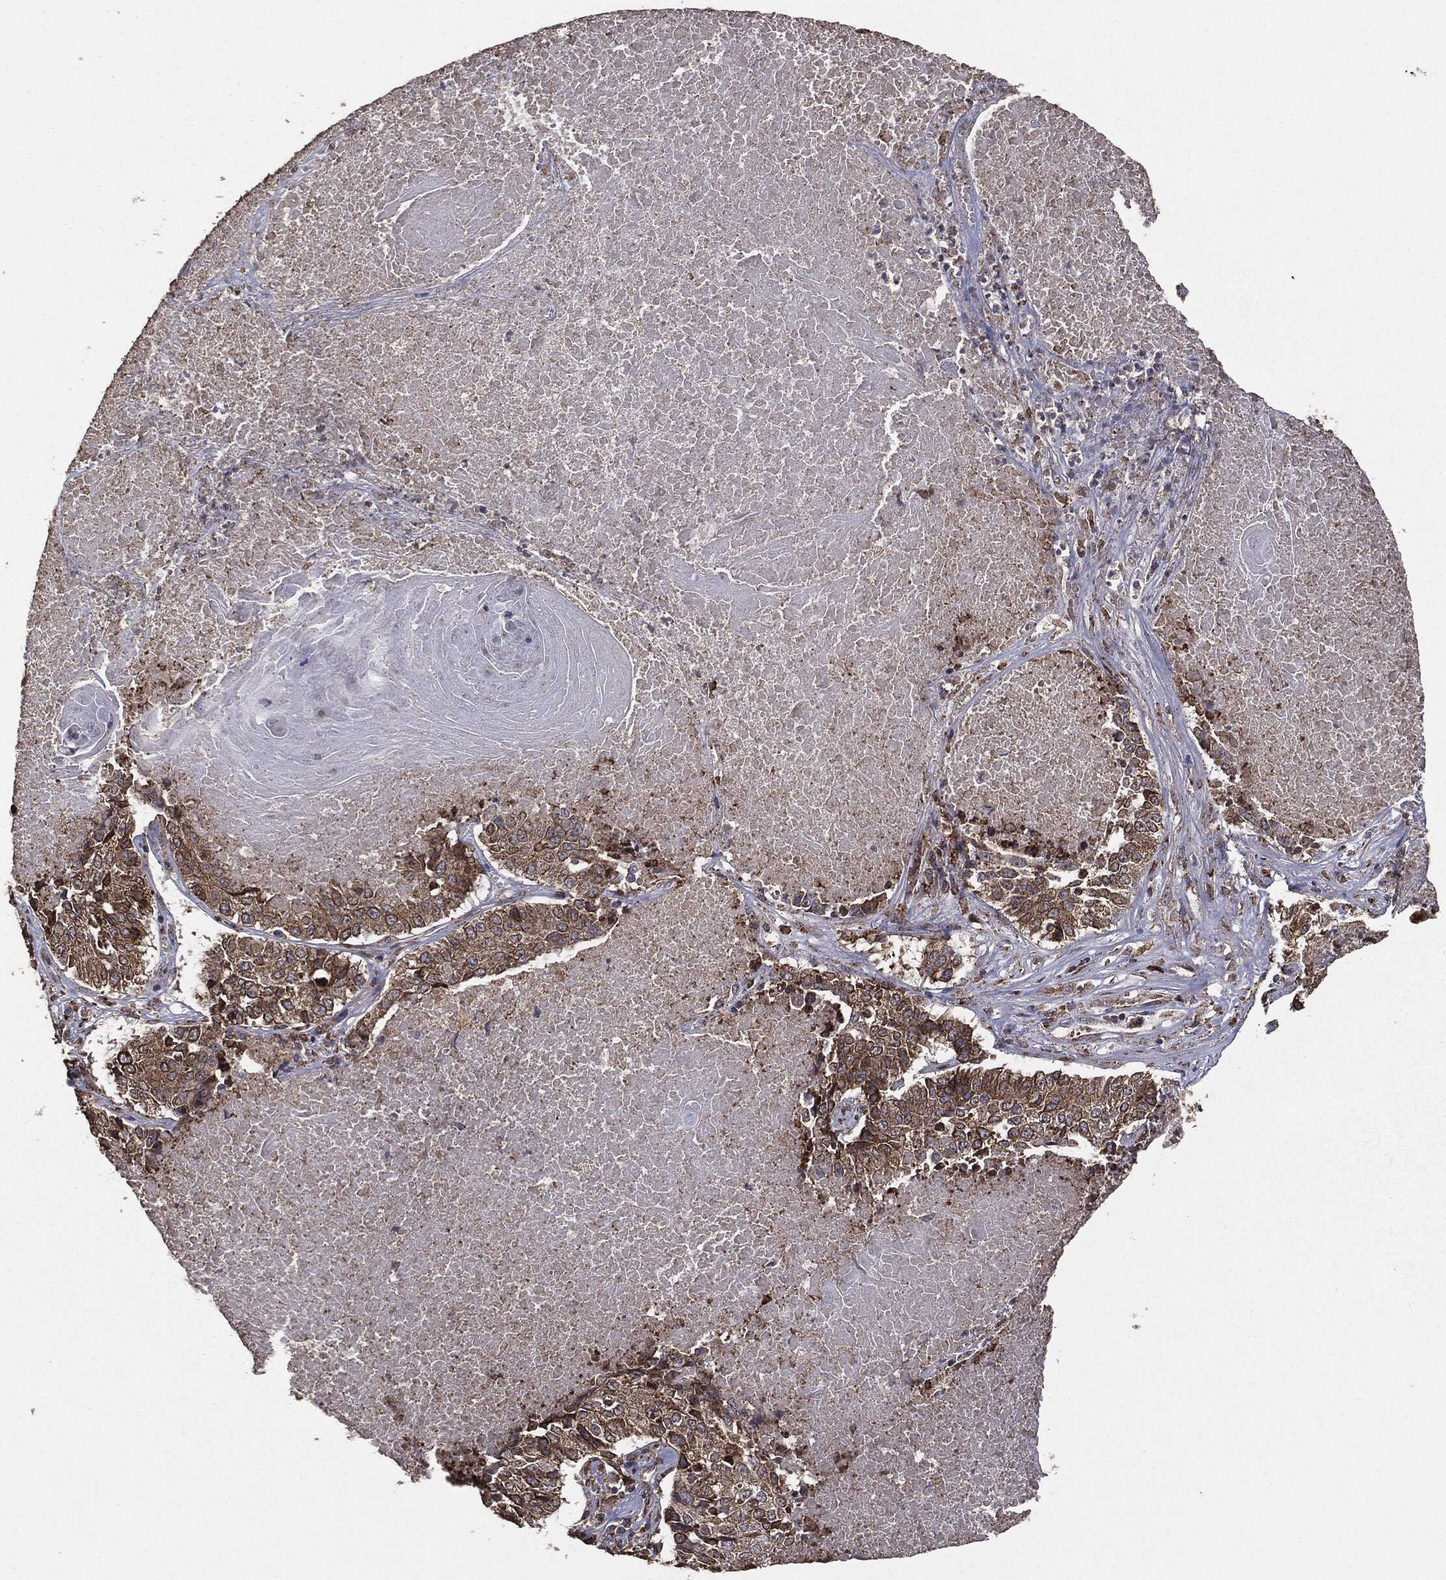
{"staining": {"intensity": "strong", "quantity": "25%-75%", "location": "cytoplasmic/membranous"}, "tissue": "lung cancer", "cell_type": "Tumor cells", "image_type": "cancer", "snomed": [{"axis": "morphology", "description": "Squamous cell carcinoma, NOS"}, {"axis": "topography", "description": "Lung"}], "caption": "Lung cancer stained for a protein demonstrates strong cytoplasmic/membranous positivity in tumor cells.", "gene": "MTOR", "patient": {"sex": "male", "age": 64}}